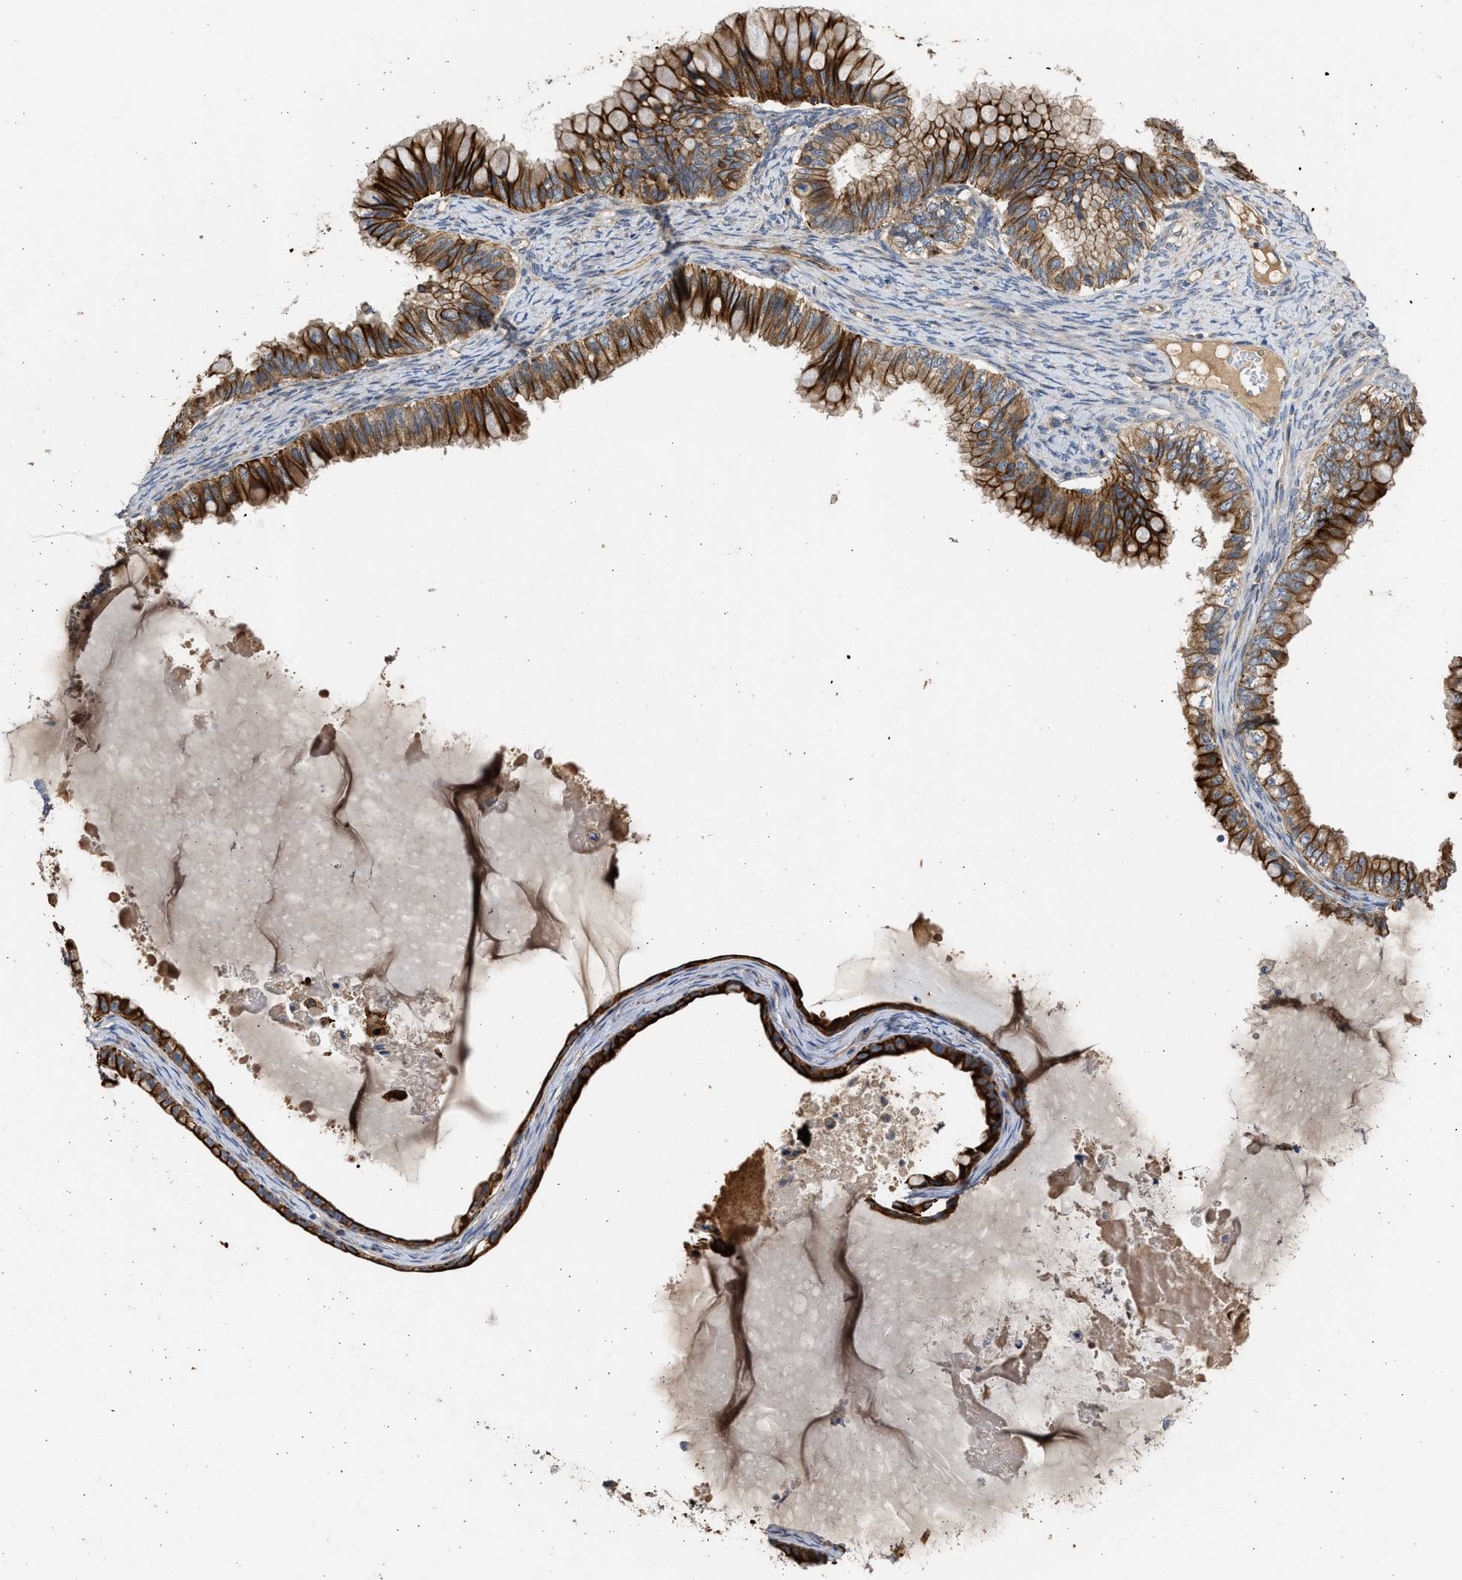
{"staining": {"intensity": "strong", "quantity": ">75%", "location": "cytoplasmic/membranous"}, "tissue": "ovarian cancer", "cell_type": "Tumor cells", "image_type": "cancer", "snomed": [{"axis": "morphology", "description": "Cystadenocarcinoma, mucinous, NOS"}, {"axis": "topography", "description": "Ovary"}], "caption": "Ovarian mucinous cystadenocarcinoma stained for a protein shows strong cytoplasmic/membranous positivity in tumor cells.", "gene": "CSRNP2", "patient": {"sex": "female", "age": 80}}